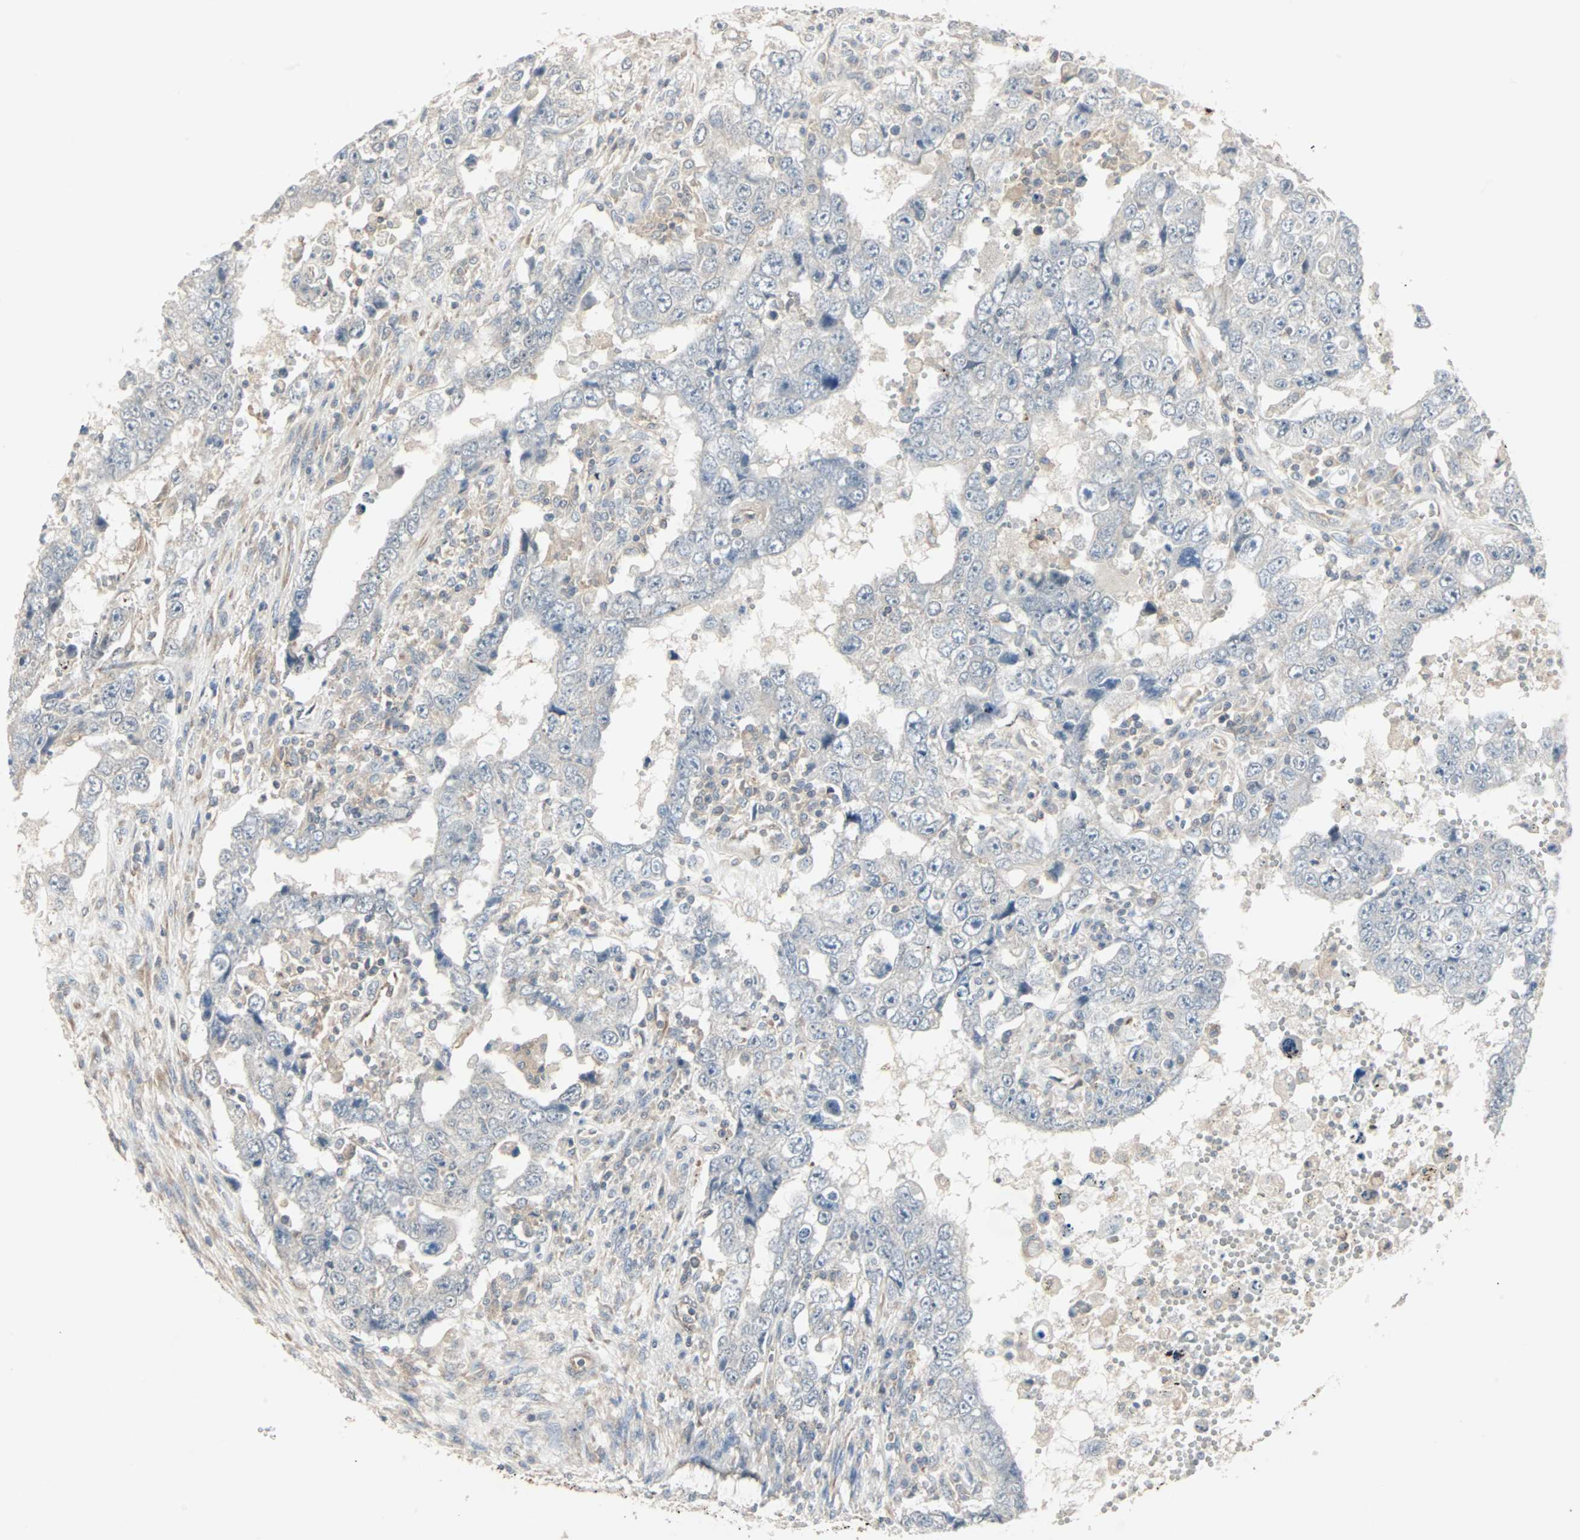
{"staining": {"intensity": "weak", "quantity": "25%-75%", "location": "cytoplasmic/membranous"}, "tissue": "testis cancer", "cell_type": "Tumor cells", "image_type": "cancer", "snomed": [{"axis": "morphology", "description": "Carcinoma, Embryonal, NOS"}, {"axis": "topography", "description": "Testis"}], "caption": "Testis cancer (embryonal carcinoma) stained with immunohistochemistry (IHC) displays weak cytoplasmic/membranous staining in approximately 25%-75% of tumor cells.", "gene": "ZFP36", "patient": {"sex": "male", "age": 26}}